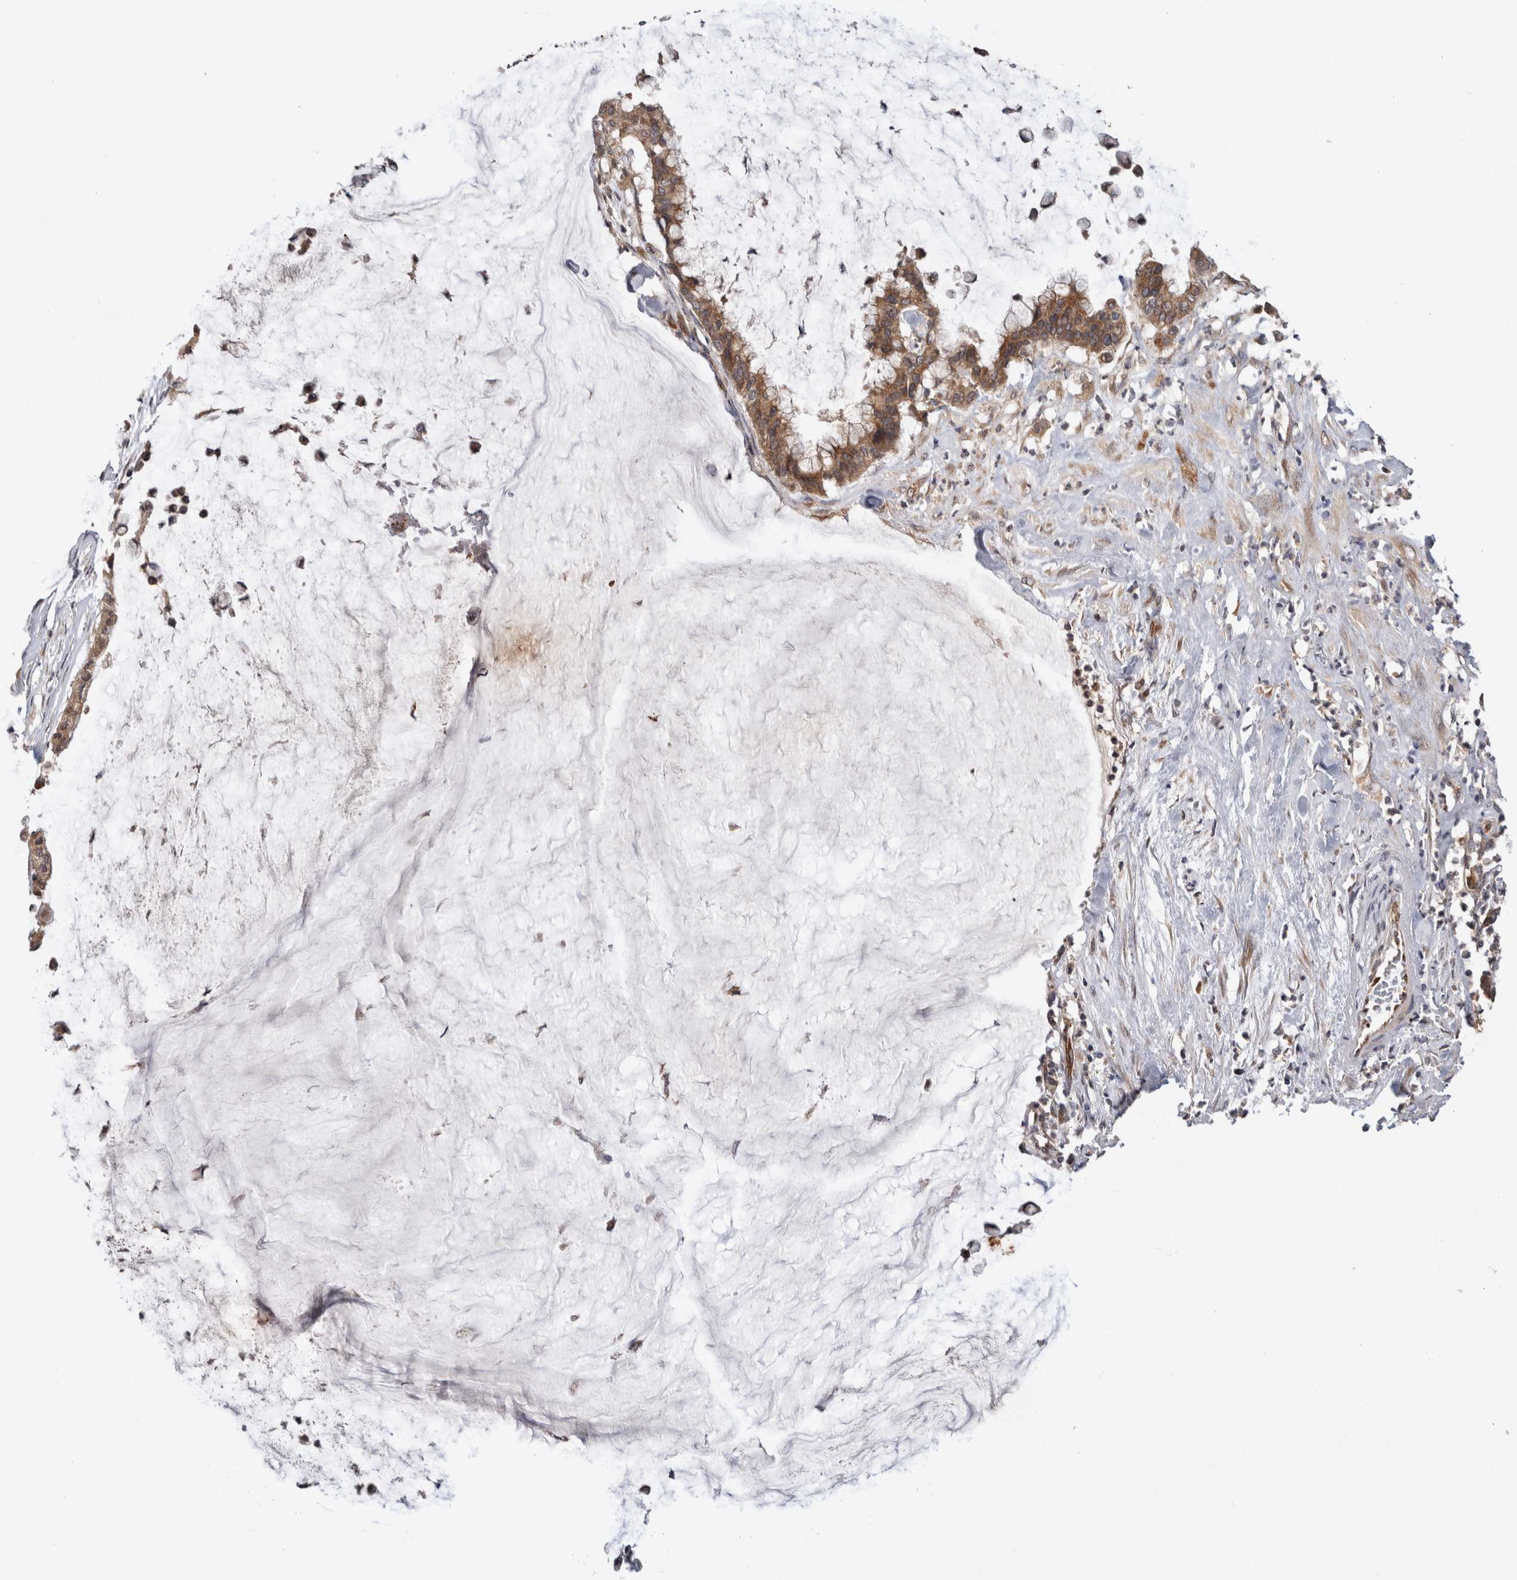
{"staining": {"intensity": "moderate", "quantity": ">75%", "location": "cytoplasmic/membranous"}, "tissue": "pancreatic cancer", "cell_type": "Tumor cells", "image_type": "cancer", "snomed": [{"axis": "morphology", "description": "Adenocarcinoma, NOS"}, {"axis": "topography", "description": "Pancreas"}], "caption": "Immunohistochemistry histopathology image of neoplastic tissue: pancreatic cancer stained using IHC demonstrates medium levels of moderate protein expression localized specifically in the cytoplasmic/membranous of tumor cells, appearing as a cytoplasmic/membranous brown color.", "gene": "HMOX2", "patient": {"sex": "male", "age": 41}}